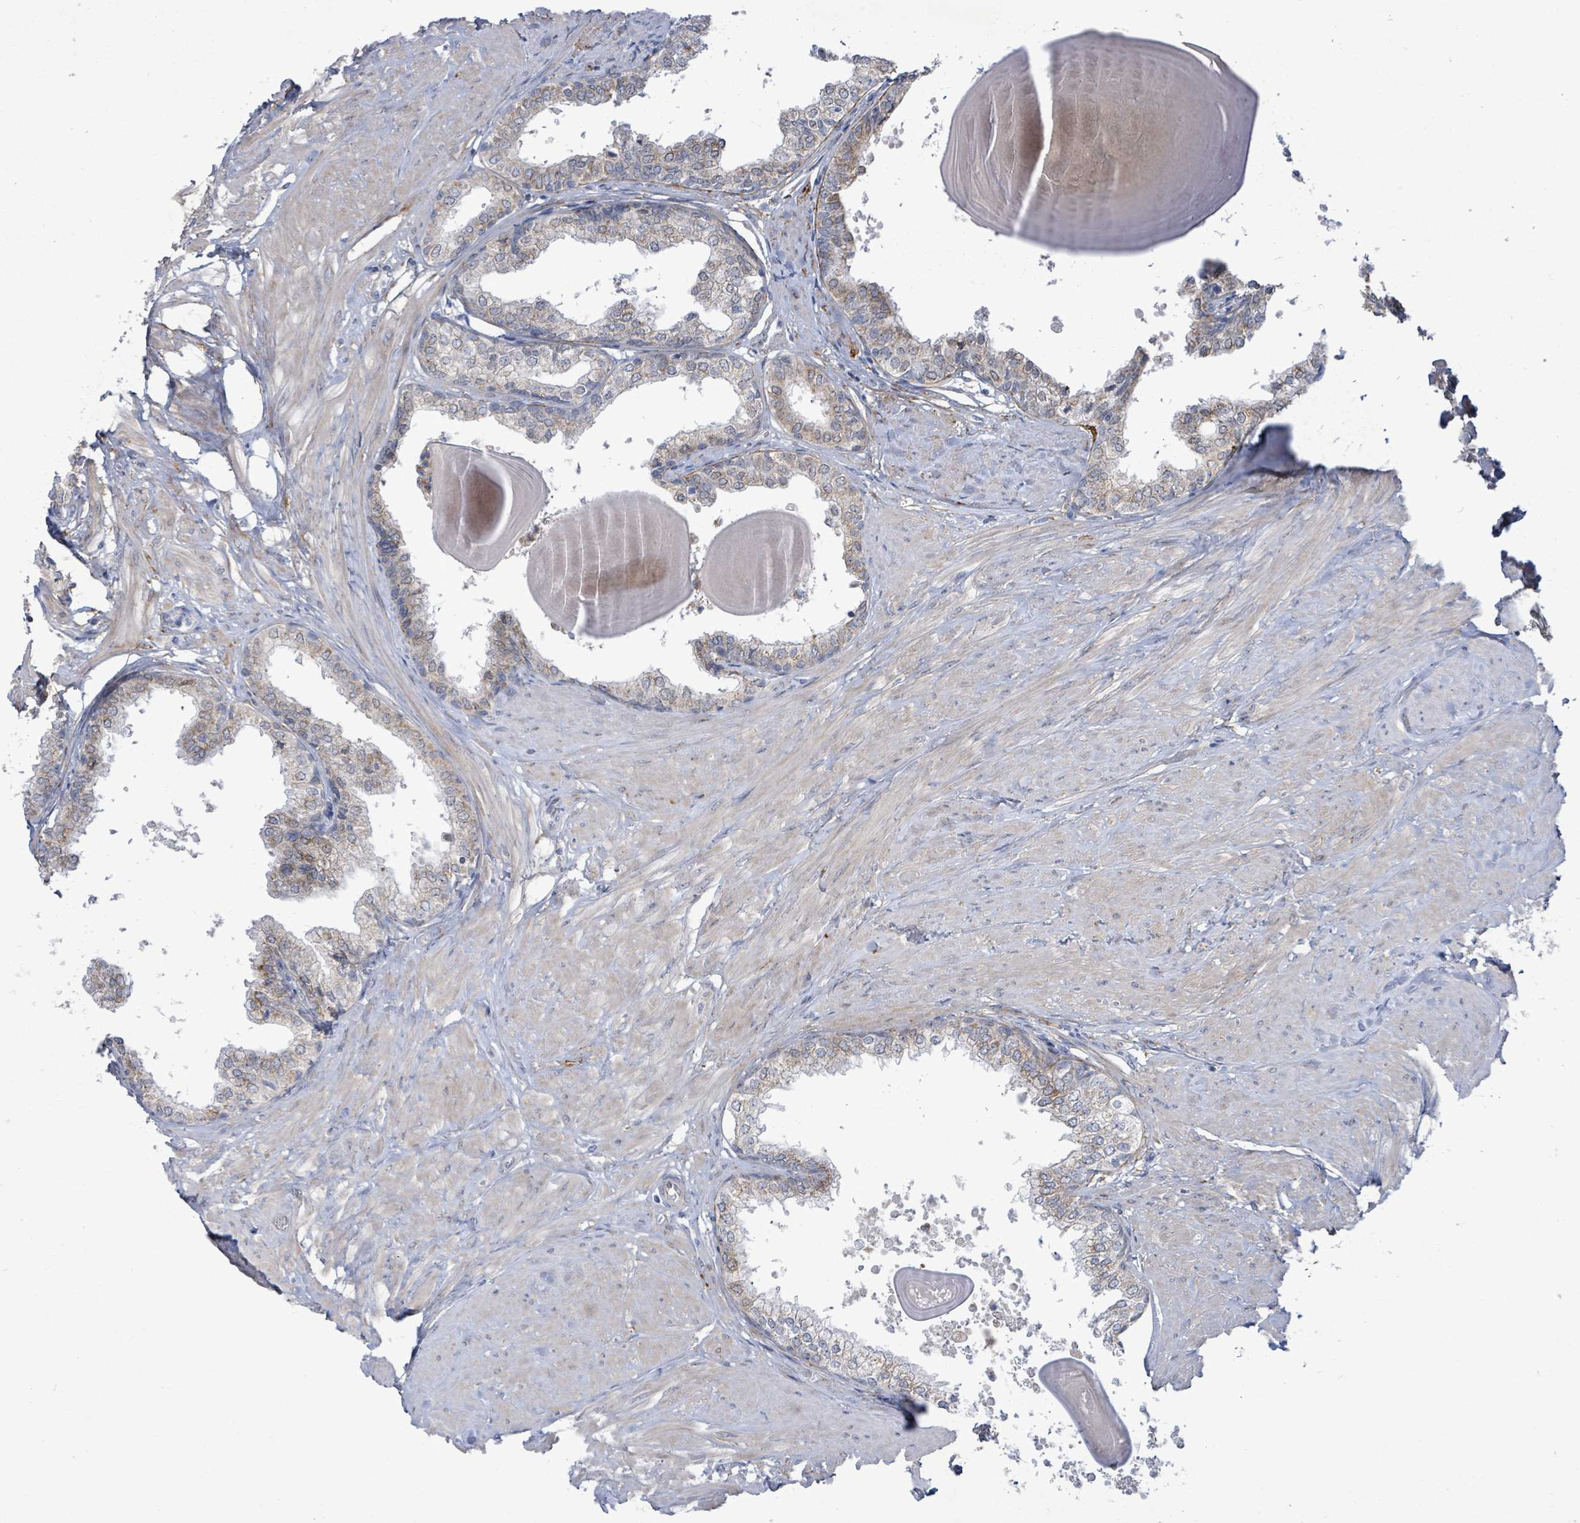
{"staining": {"intensity": "moderate", "quantity": "<25%", "location": "cytoplasmic/membranous"}, "tissue": "prostate", "cell_type": "Glandular cells", "image_type": "normal", "snomed": [{"axis": "morphology", "description": "Normal tissue, NOS"}, {"axis": "topography", "description": "Prostate"}], "caption": "This micrograph demonstrates benign prostate stained with immunohistochemistry (IHC) to label a protein in brown. The cytoplasmic/membranous of glandular cells show moderate positivity for the protein. Nuclei are counter-stained blue.", "gene": "ZFPM1", "patient": {"sex": "male", "age": 48}}